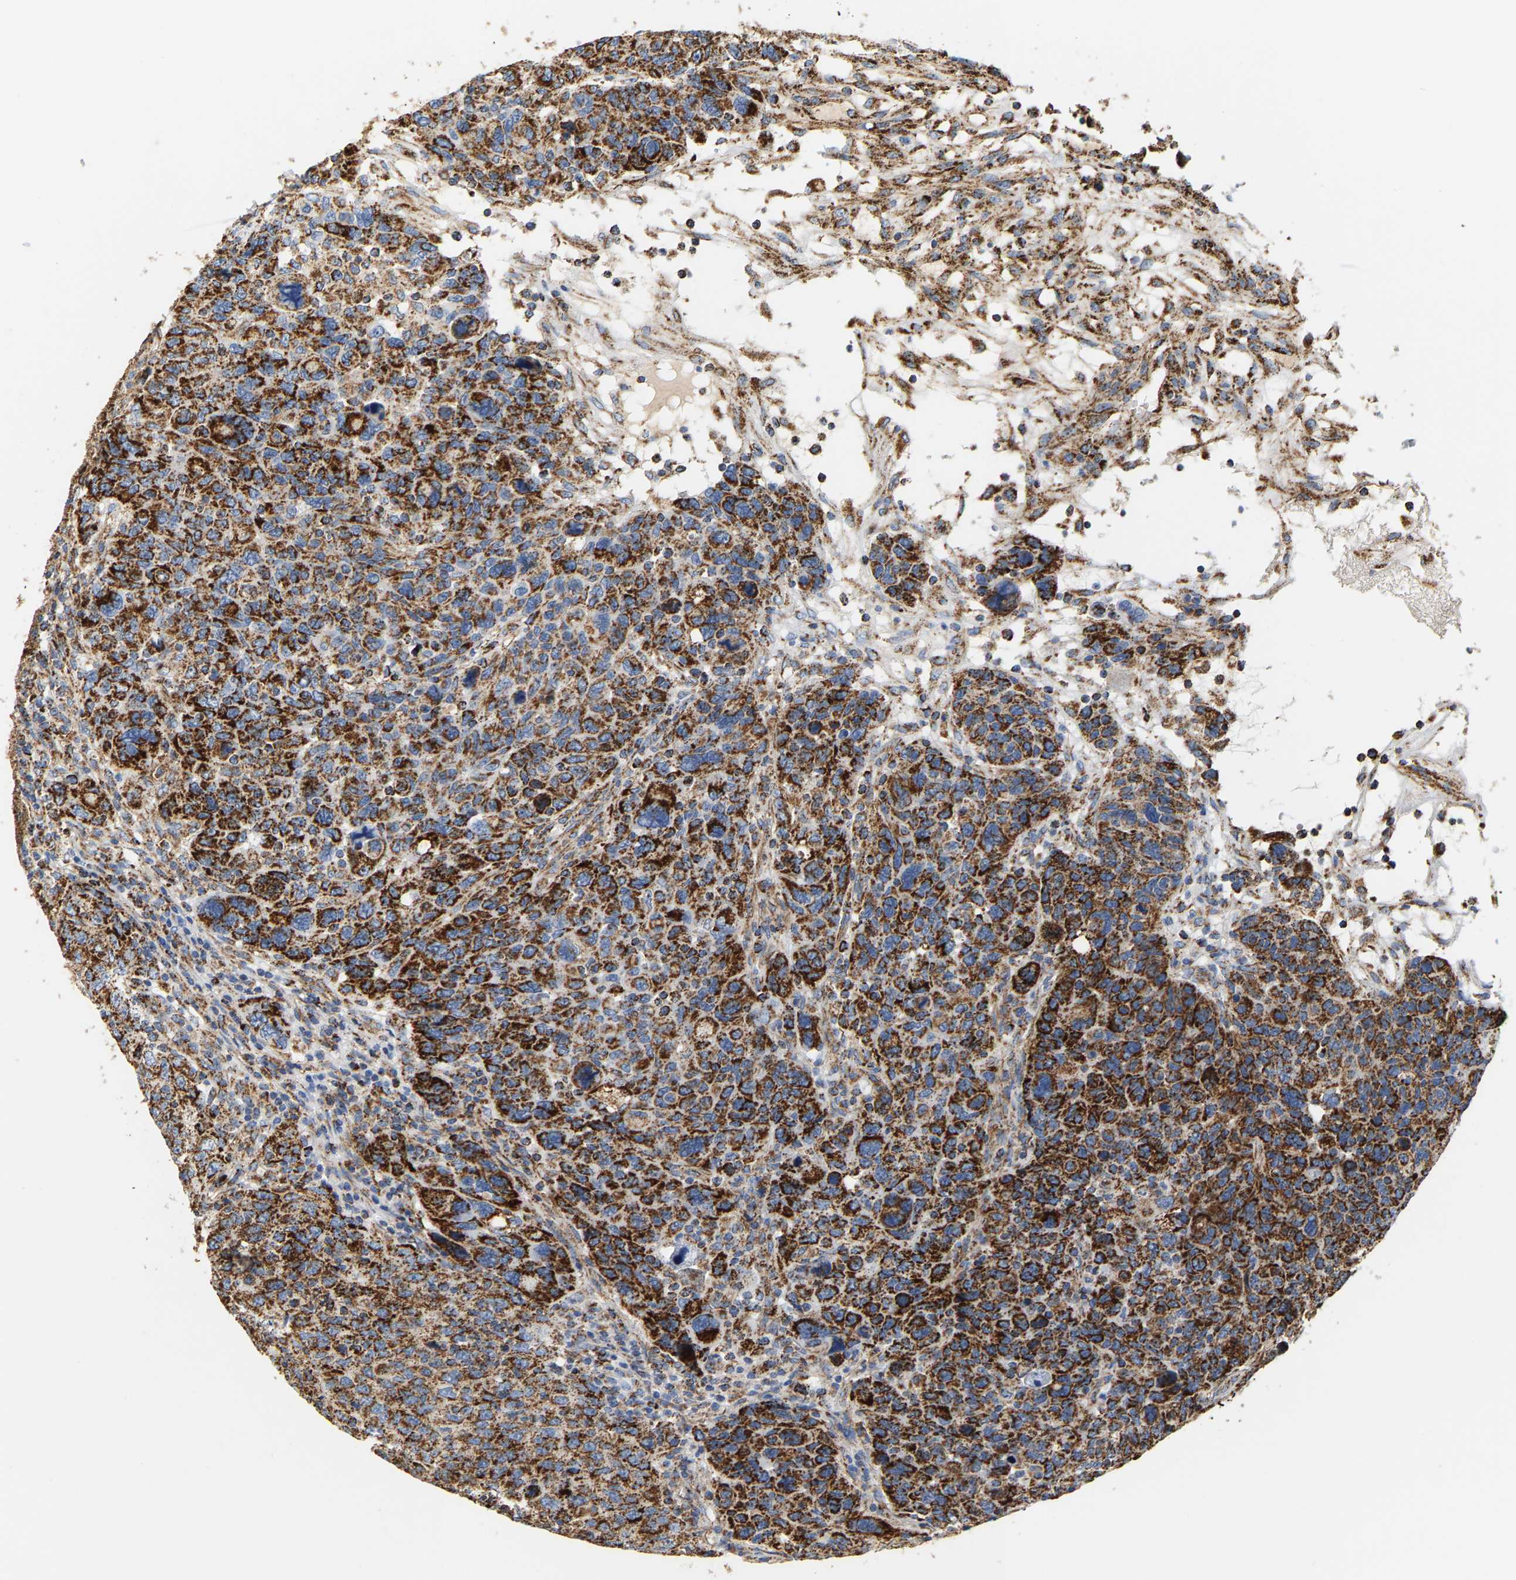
{"staining": {"intensity": "strong", "quantity": ">75%", "location": "cytoplasmic/membranous"}, "tissue": "breast cancer", "cell_type": "Tumor cells", "image_type": "cancer", "snomed": [{"axis": "morphology", "description": "Duct carcinoma"}, {"axis": "topography", "description": "Breast"}], "caption": "Human breast cancer stained with a brown dye demonstrates strong cytoplasmic/membranous positive positivity in about >75% of tumor cells.", "gene": "SHMT2", "patient": {"sex": "female", "age": 37}}